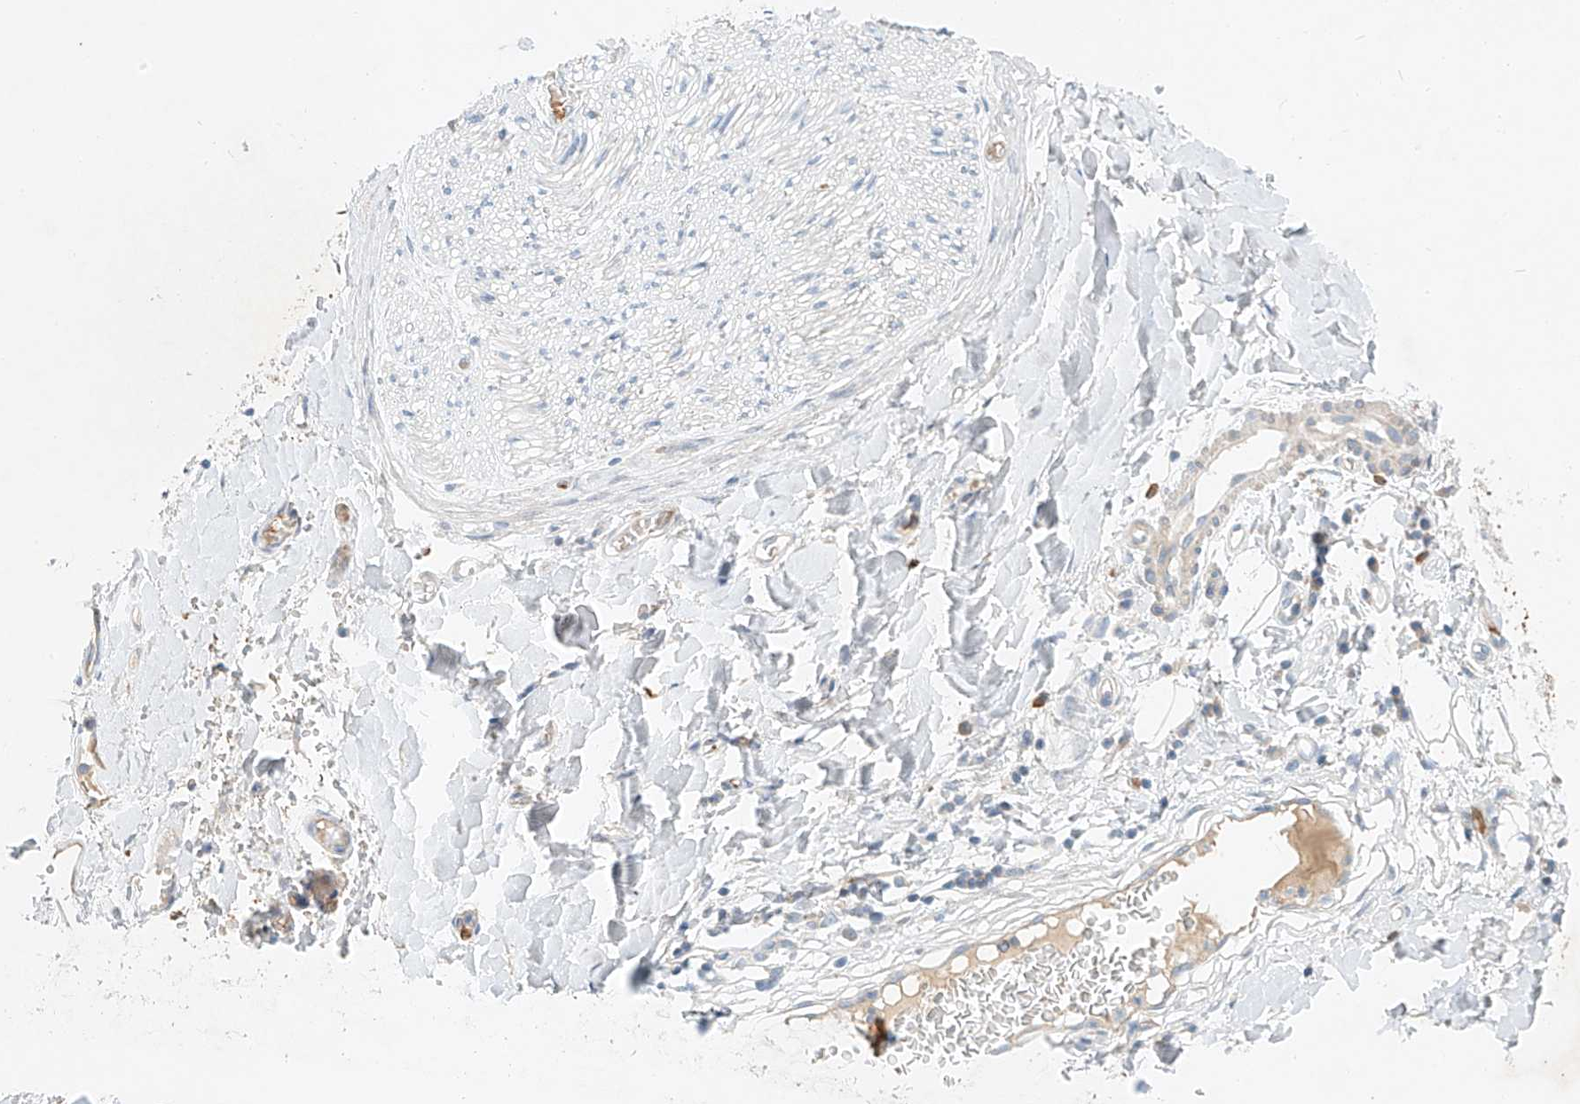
{"staining": {"intensity": "negative", "quantity": "none", "location": "none"}, "tissue": "soft tissue", "cell_type": "Chondrocytes", "image_type": "normal", "snomed": [{"axis": "morphology", "description": "Normal tissue, NOS"}, {"axis": "morphology", "description": "Adenocarcinoma, NOS"}, {"axis": "topography", "description": "Stomach, upper"}, {"axis": "topography", "description": "Peripheral nerve tissue"}], "caption": "This is a photomicrograph of immunohistochemistry (IHC) staining of normal soft tissue, which shows no positivity in chondrocytes. The staining was performed using DAB (3,3'-diaminobenzidine) to visualize the protein expression in brown, while the nuclei were stained in blue with hematoxylin (Magnification: 20x).", "gene": "SYTL3", "patient": {"sex": "male", "age": 62}}